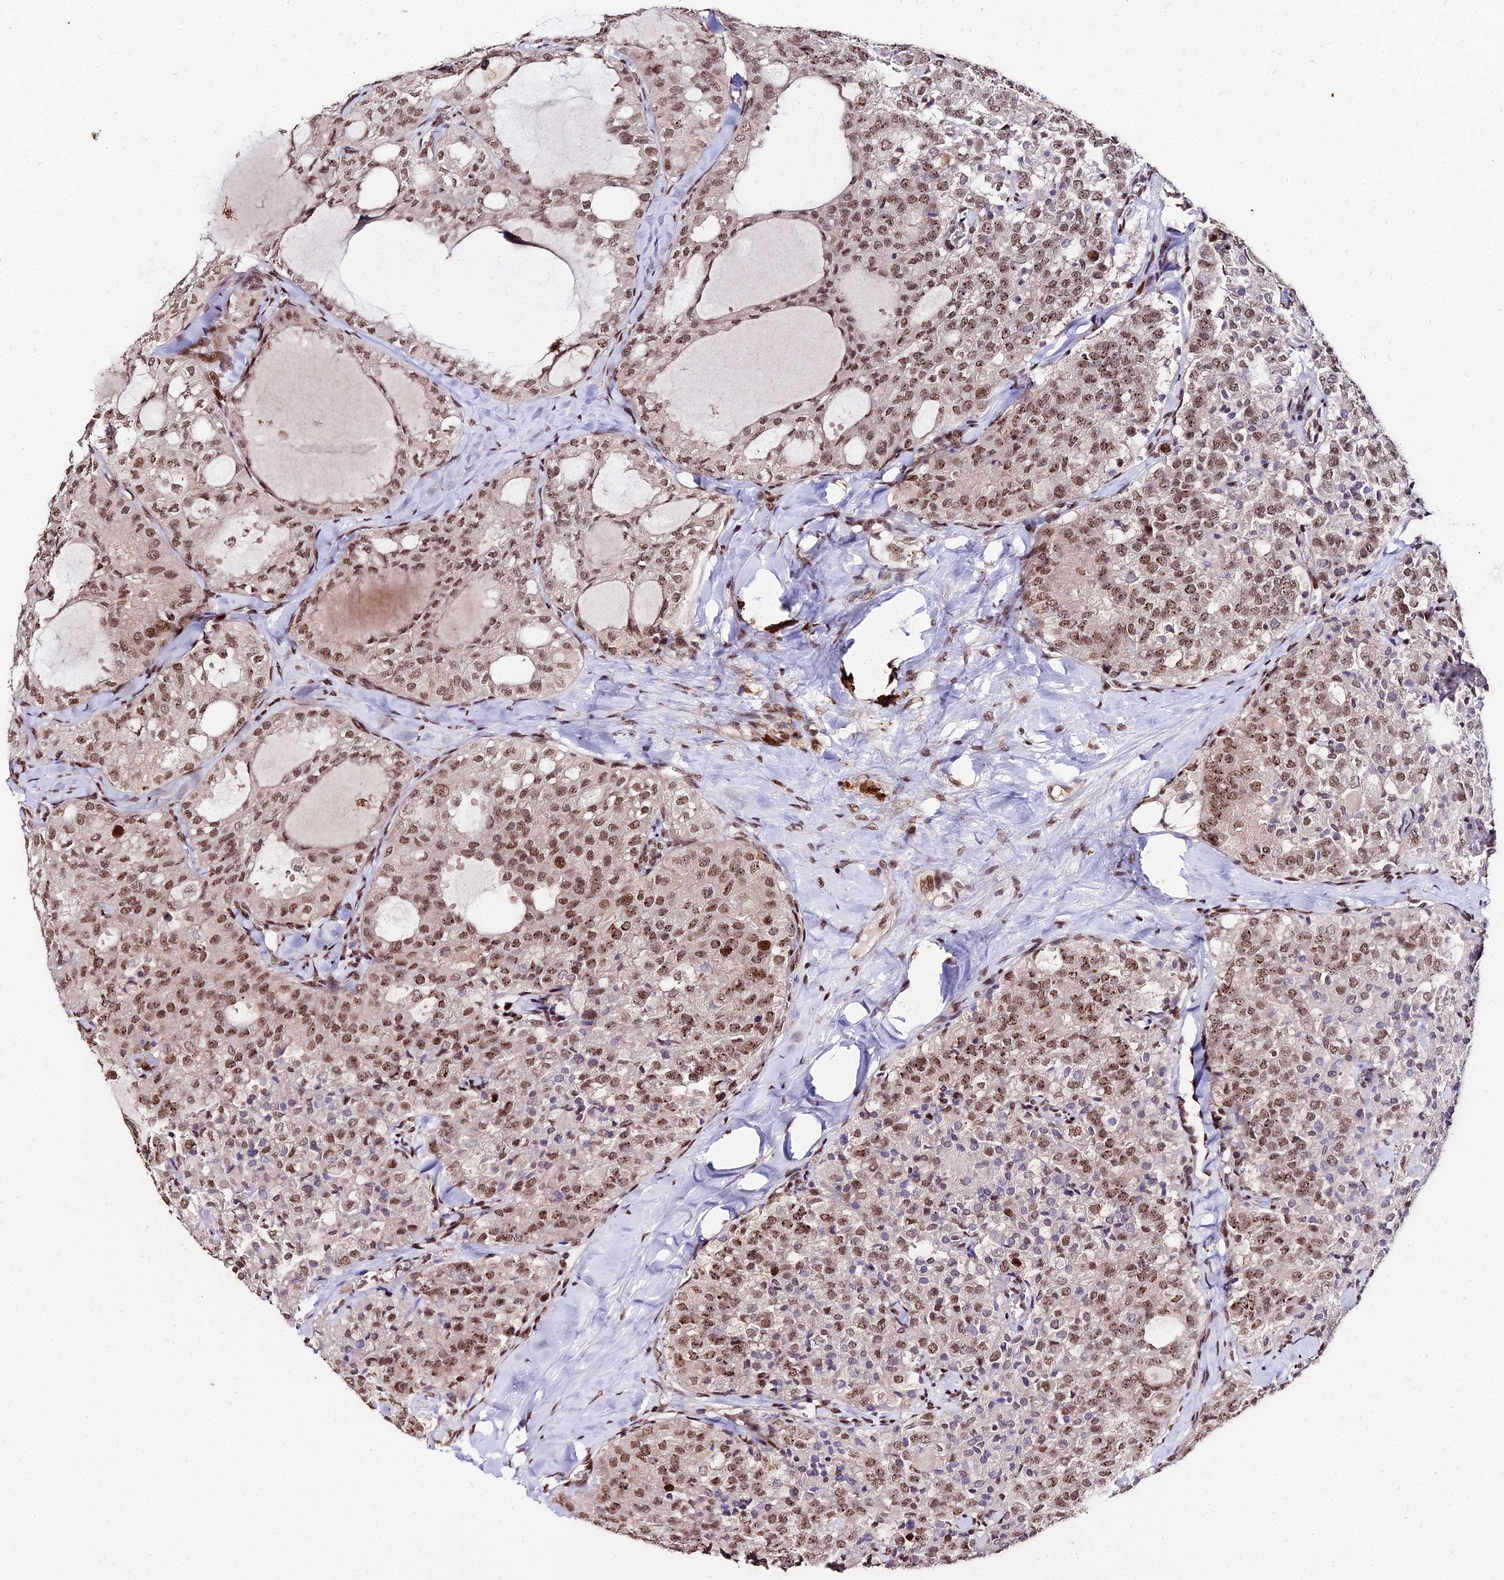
{"staining": {"intensity": "moderate", "quantity": ">75%", "location": "nuclear"}, "tissue": "thyroid cancer", "cell_type": "Tumor cells", "image_type": "cancer", "snomed": [{"axis": "morphology", "description": "Follicular adenoma carcinoma, NOS"}, {"axis": "topography", "description": "Thyroid gland"}], "caption": "The image demonstrates a brown stain indicating the presence of a protein in the nuclear of tumor cells in thyroid follicular adenoma carcinoma.", "gene": "ZBED4", "patient": {"sex": "male", "age": 75}}